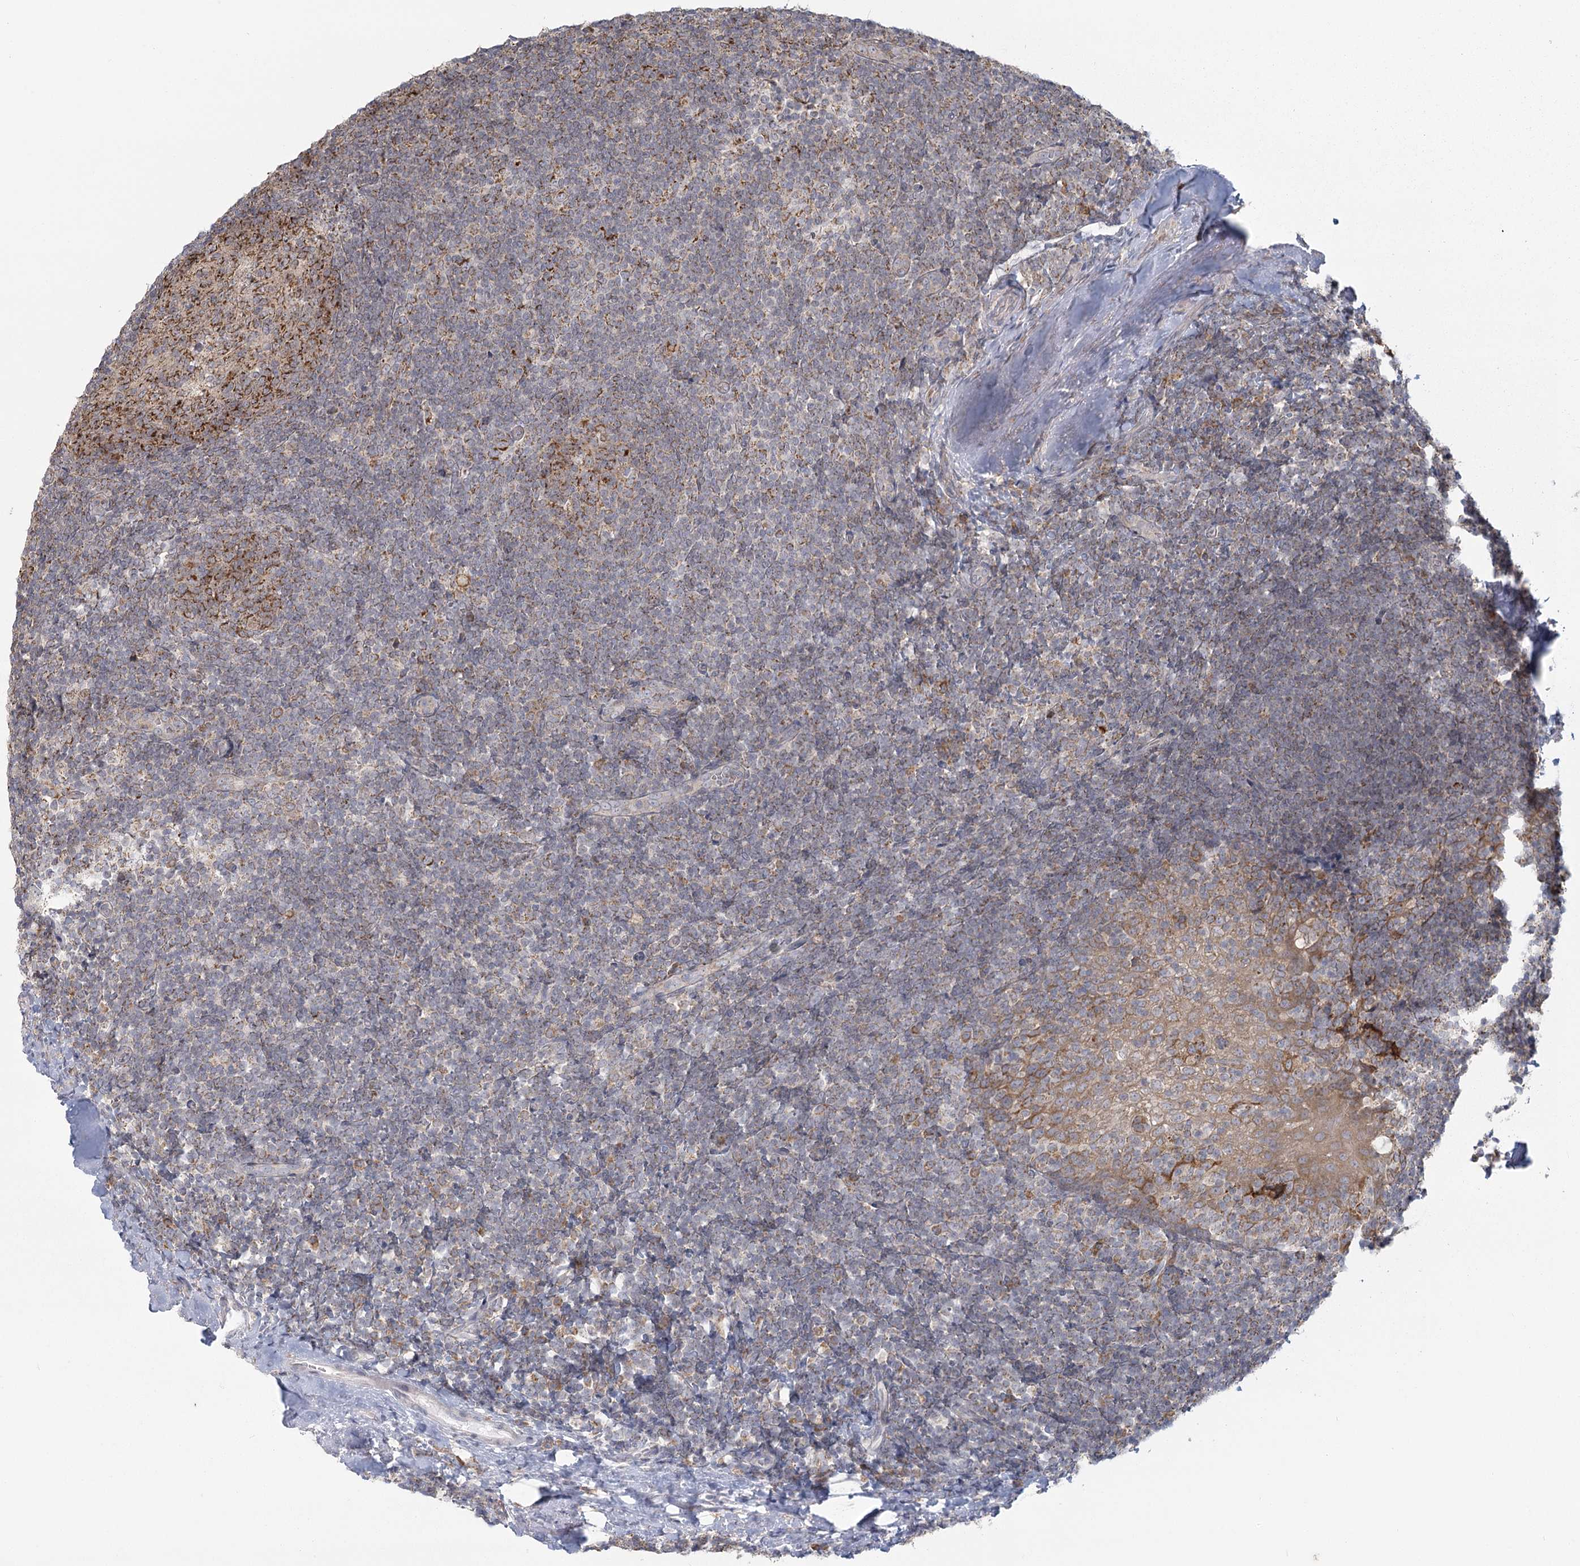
{"staining": {"intensity": "strong", "quantity": "25%-75%", "location": "cytoplasmic/membranous"}, "tissue": "tonsil", "cell_type": "Germinal center cells", "image_type": "normal", "snomed": [{"axis": "morphology", "description": "Normal tissue, NOS"}, {"axis": "topography", "description": "Tonsil"}], "caption": "Immunohistochemistry of normal tonsil displays high levels of strong cytoplasmic/membranous positivity in approximately 25%-75% of germinal center cells. Ihc stains the protein of interest in brown and the nuclei are stained blue.", "gene": "LACTB", "patient": {"sex": "male", "age": 37}}